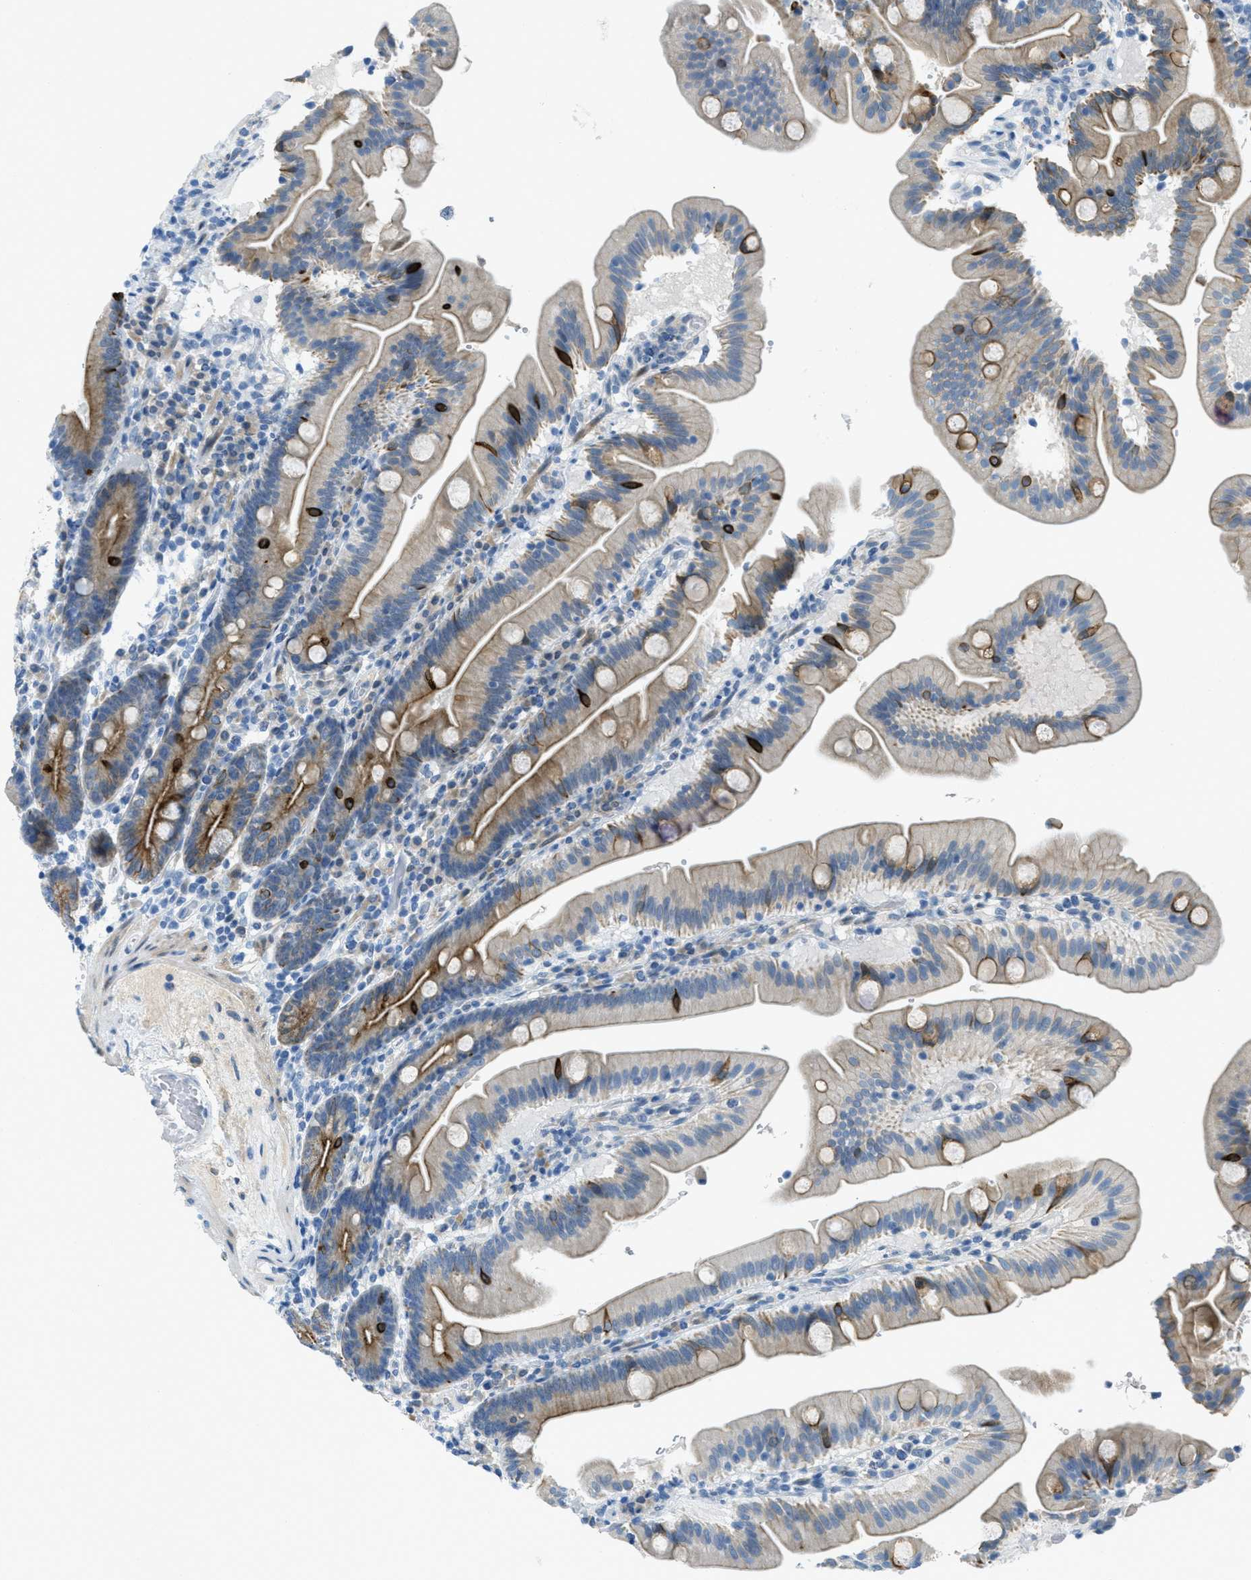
{"staining": {"intensity": "moderate", "quantity": "25%-75%", "location": "cytoplasmic/membranous"}, "tissue": "duodenum", "cell_type": "Glandular cells", "image_type": "normal", "snomed": [{"axis": "morphology", "description": "Normal tissue, NOS"}, {"axis": "topography", "description": "Duodenum"}], "caption": "Normal duodenum reveals moderate cytoplasmic/membranous staining in about 25%-75% of glandular cells.", "gene": "KLHL8", "patient": {"sex": "male", "age": 54}}